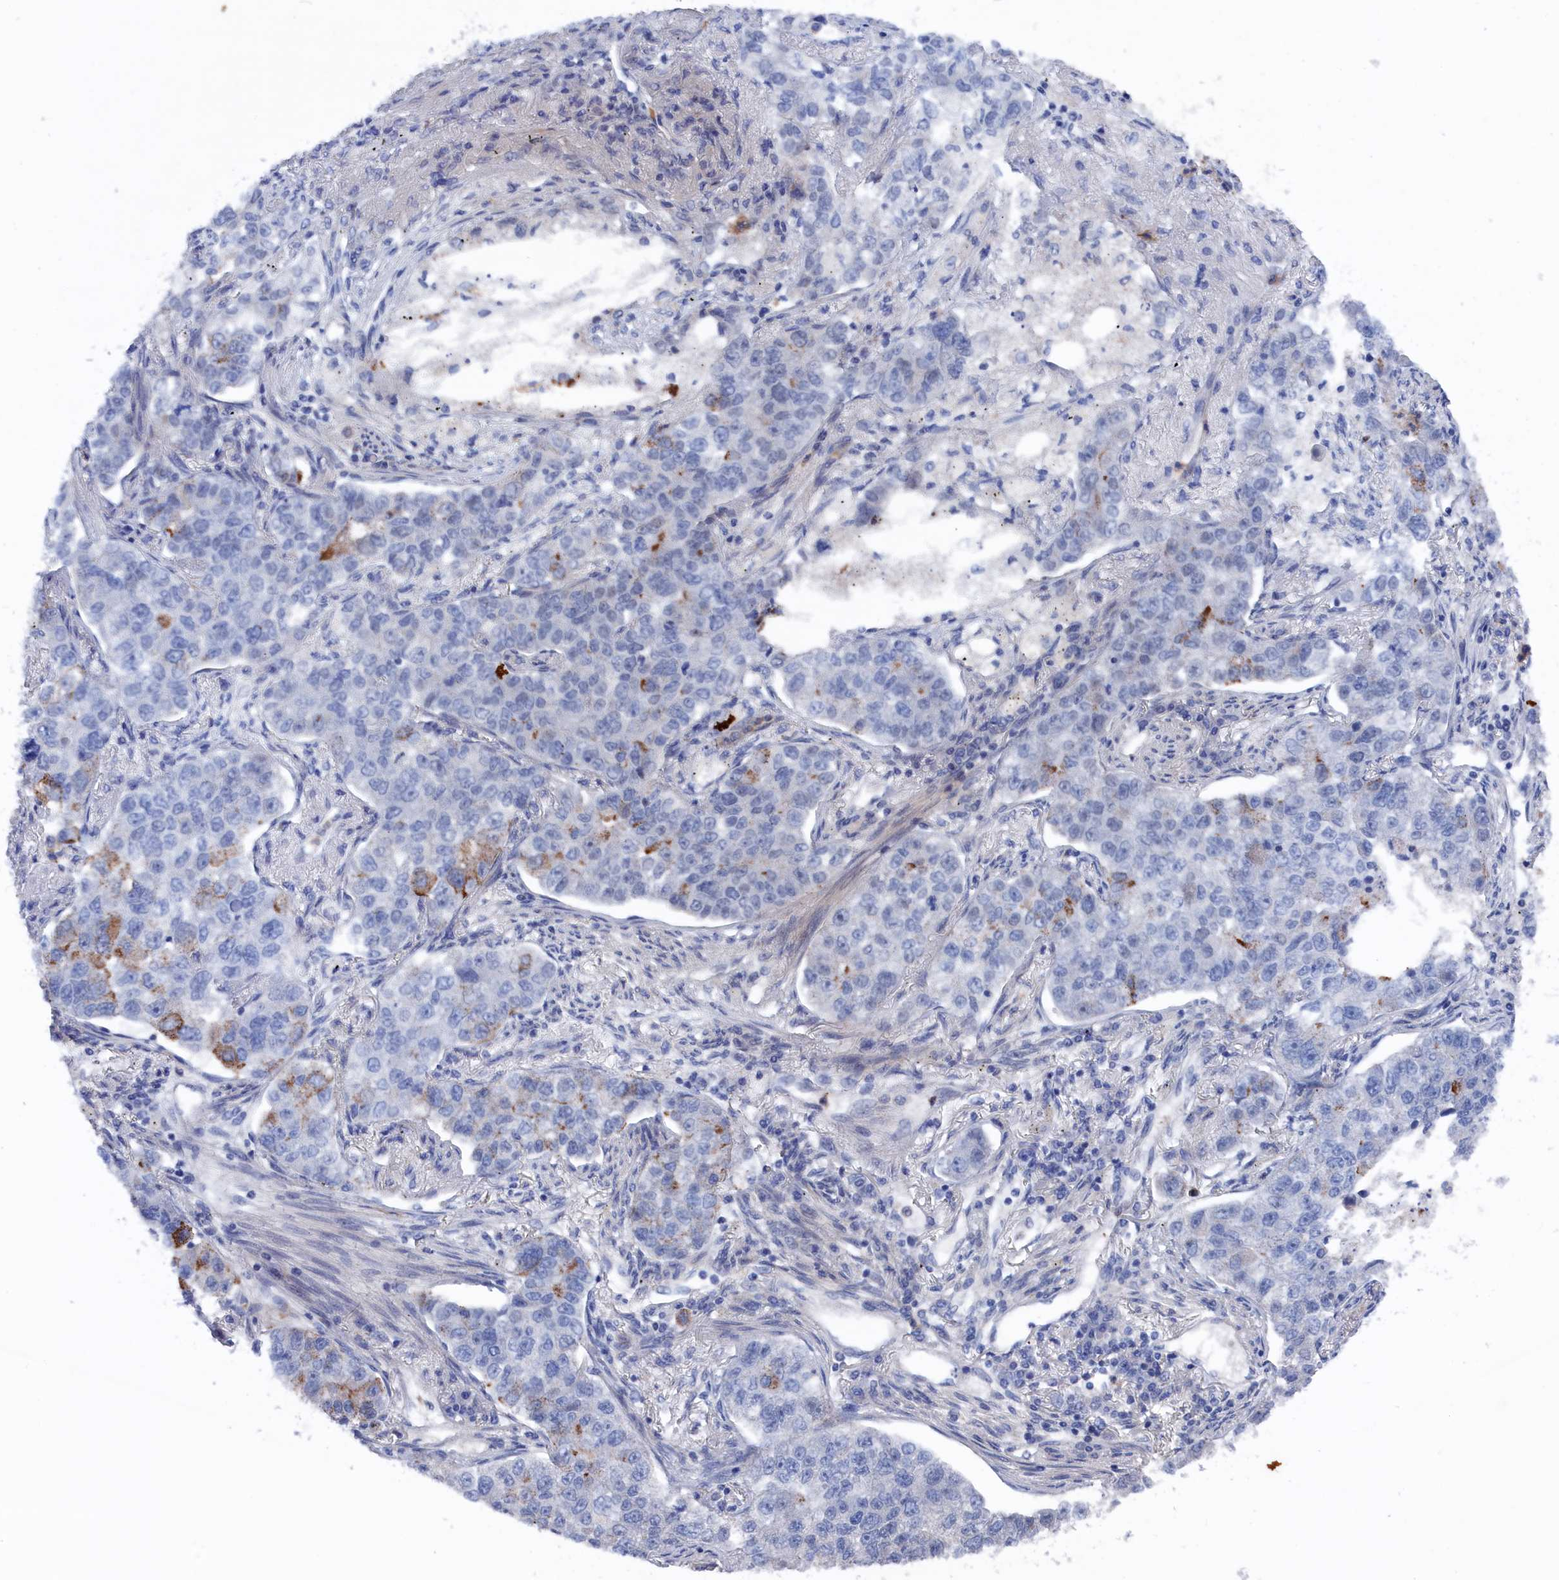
{"staining": {"intensity": "negative", "quantity": "none", "location": "none"}, "tissue": "lung cancer", "cell_type": "Tumor cells", "image_type": "cancer", "snomed": [{"axis": "morphology", "description": "Adenocarcinoma, NOS"}, {"axis": "topography", "description": "Lung"}], "caption": "Tumor cells are negative for brown protein staining in lung cancer (adenocarcinoma).", "gene": "MARCHF3", "patient": {"sex": "male", "age": 49}}